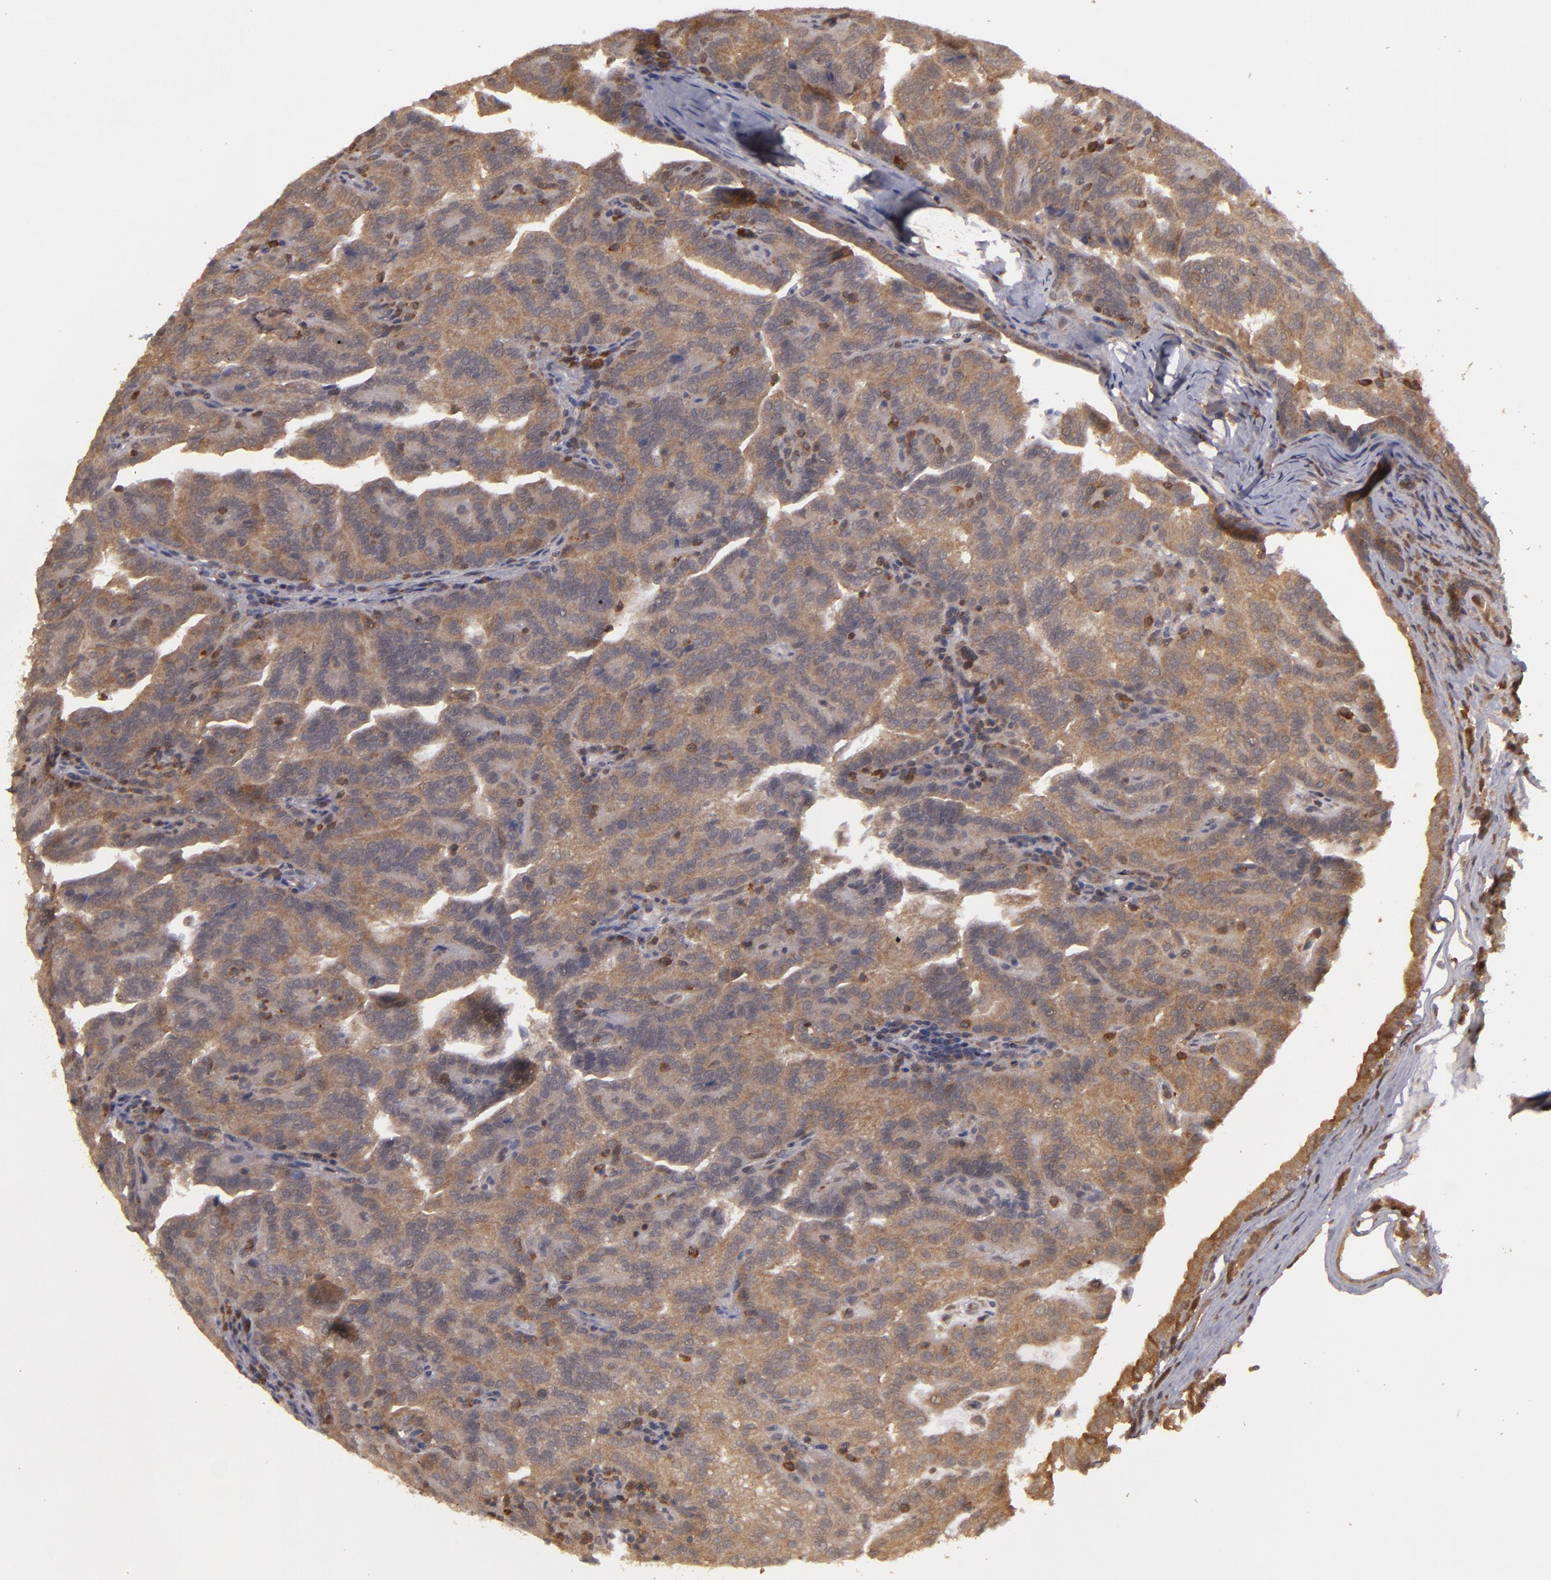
{"staining": {"intensity": "weak", "quantity": "<25%", "location": "cytoplasmic/membranous"}, "tissue": "renal cancer", "cell_type": "Tumor cells", "image_type": "cancer", "snomed": [{"axis": "morphology", "description": "Adenocarcinoma, NOS"}, {"axis": "topography", "description": "Kidney"}], "caption": "IHC image of human renal cancer (adenocarcinoma) stained for a protein (brown), which shows no staining in tumor cells.", "gene": "MAPK3", "patient": {"sex": "male", "age": 61}}